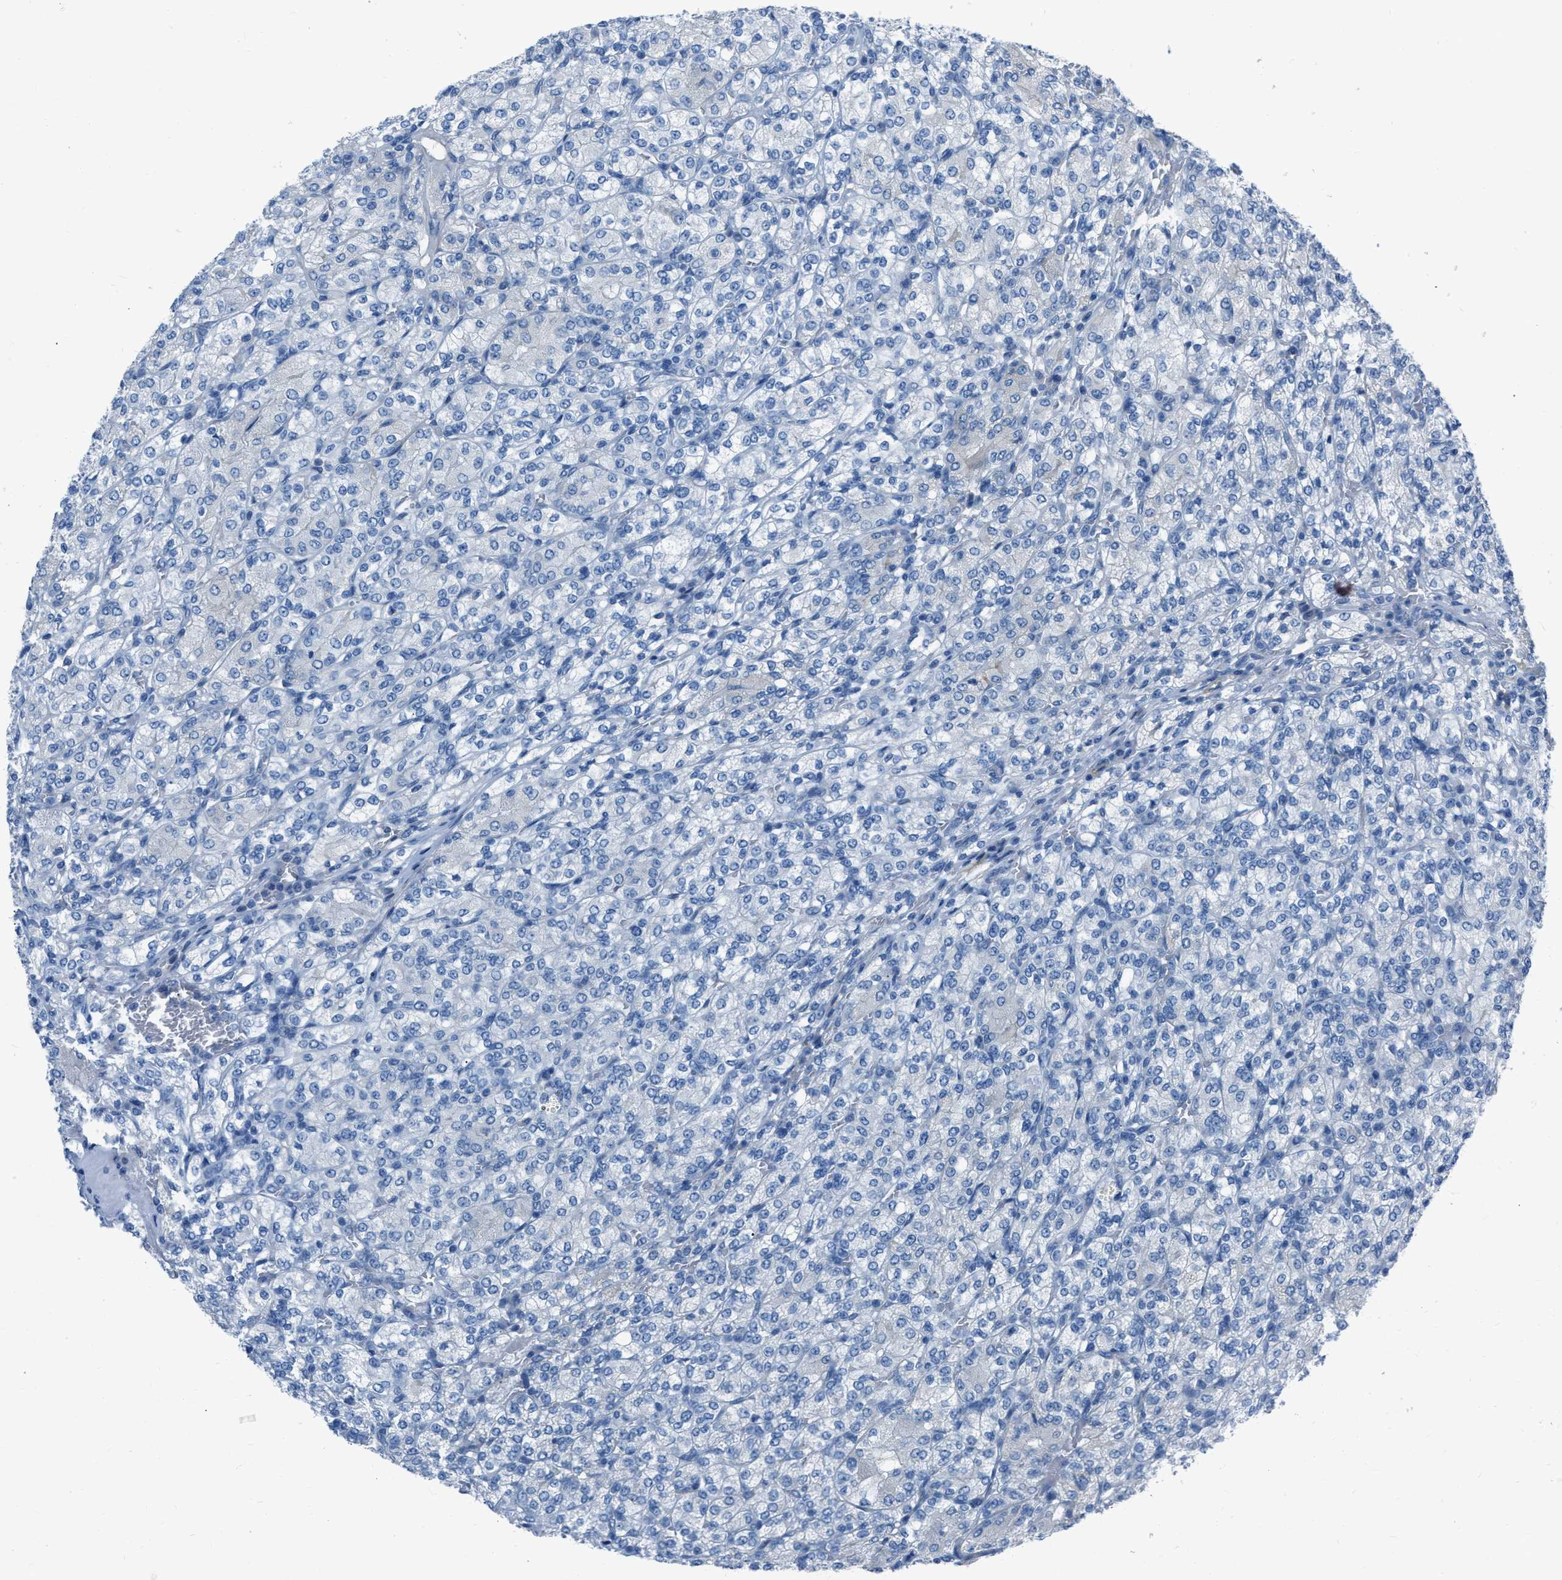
{"staining": {"intensity": "negative", "quantity": "none", "location": "none"}, "tissue": "renal cancer", "cell_type": "Tumor cells", "image_type": "cancer", "snomed": [{"axis": "morphology", "description": "Adenocarcinoma, NOS"}, {"axis": "topography", "description": "Kidney"}], "caption": "Immunohistochemistry photomicrograph of renal cancer (adenocarcinoma) stained for a protein (brown), which reveals no staining in tumor cells.", "gene": "SPATC1L", "patient": {"sex": "male", "age": 77}}